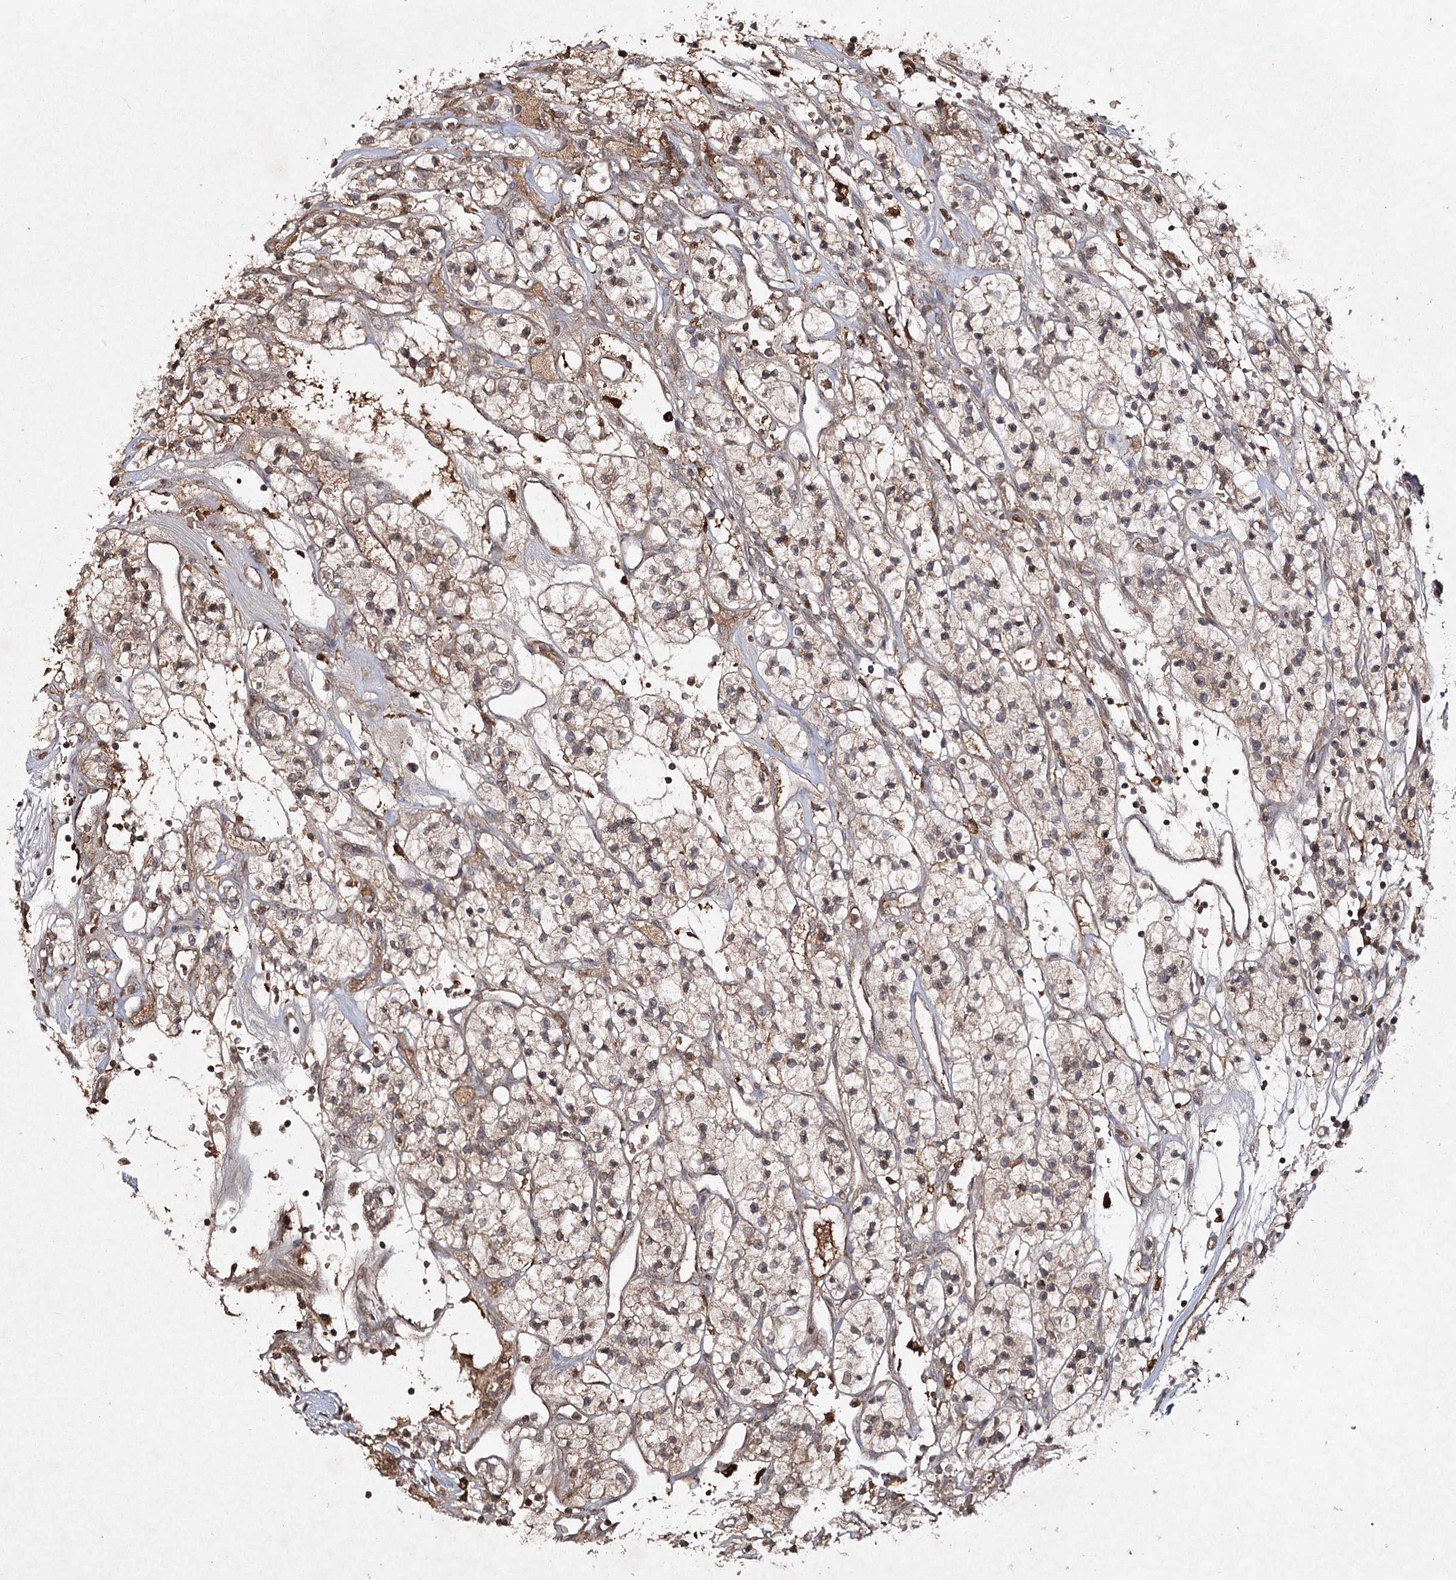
{"staining": {"intensity": "weak", "quantity": "<25%", "location": "cytoplasmic/membranous"}, "tissue": "renal cancer", "cell_type": "Tumor cells", "image_type": "cancer", "snomed": [{"axis": "morphology", "description": "Adenocarcinoma, NOS"}, {"axis": "topography", "description": "Kidney"}], "caption": "High power microscopy micrograph of an immunohistochemistry (IHC) photomicrograph of renal cancer (adenocarcinoma), revealing no significant expression in tumor cells. (DAB (3,3'-diaminobenzidine) IHC, high magnification).", "gene": "CYP2B6", "patient": {"sex": "female", "age": 57}}